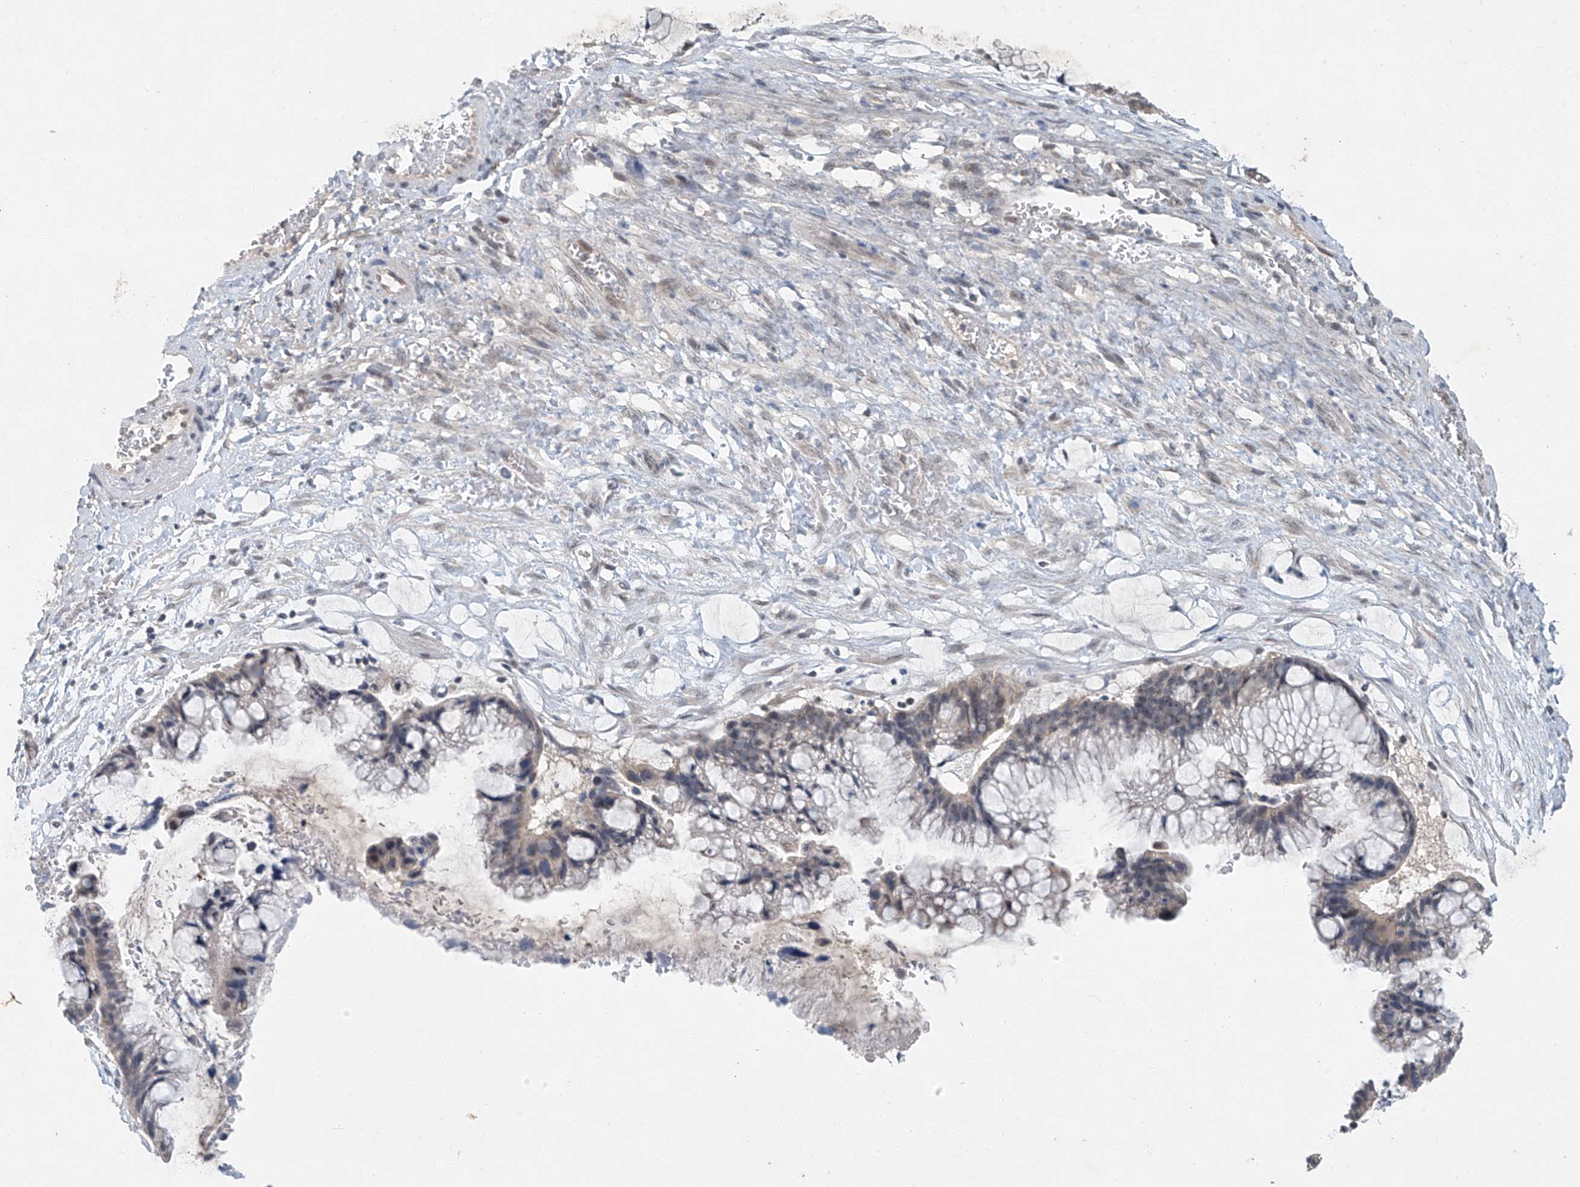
{"staining": {"intensity": "weak", "quantity": "<25%", "location": "cytoplasmic/membranous"}, "tissue": "ovarian cancer", "cell_type": "Tumor cells", "image_type": "cancer", "snomed": [{"axis": "morphology", "description": "Cystadenocarcinoma, mucinous, NOS"}, {"axis": "topography", "description": "Ovary"}], "caption": "Immunohistochemistry (IHC) histopathology image of human ovarian mucinous cystadenocarcinoma stained for a protein (brown), which exhibits no staining in tumor cells.", "gene": "TAF8", "patient": {"sex": "female", "age": 37}}